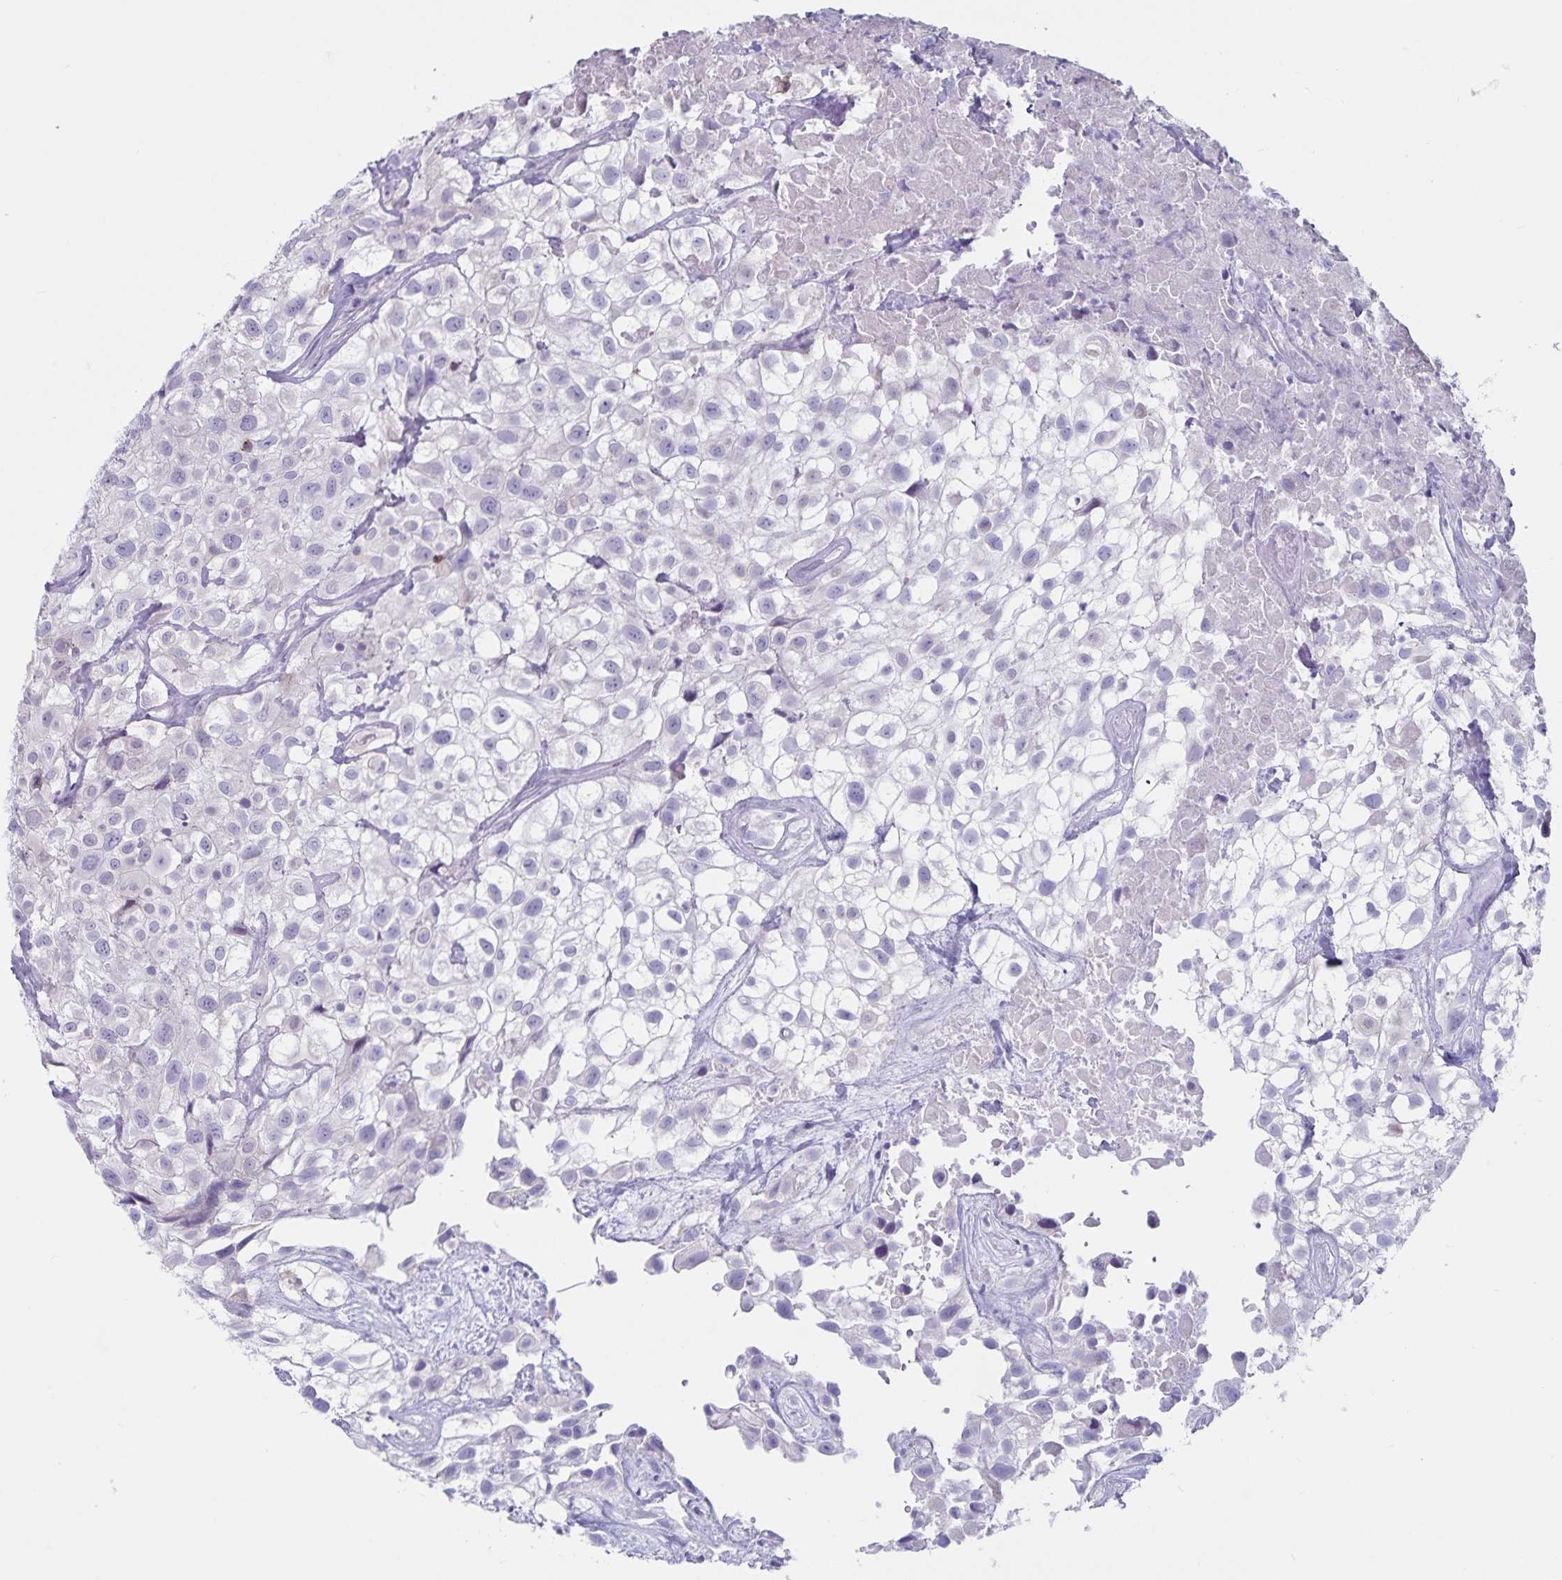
{"staining": {"intensity": "negative", "quantity": "none", "location": "none"}, "tissue": "urothelial cancer", "cell_type": "Tumor cells", "image_type": "cancer", "snomed": [{"axis": "morphology", "description": "Urothelial carcinoma, High grade"}, {"axis": "topography", "description": "Urinary bladder"}], "caption": "Immunohistochemistry of urothelial carcinoma (high-grade) demonstrates no expression in tumor cells.", "gene": "GNLY", "patient": {"sex": "male", "age": 56}}